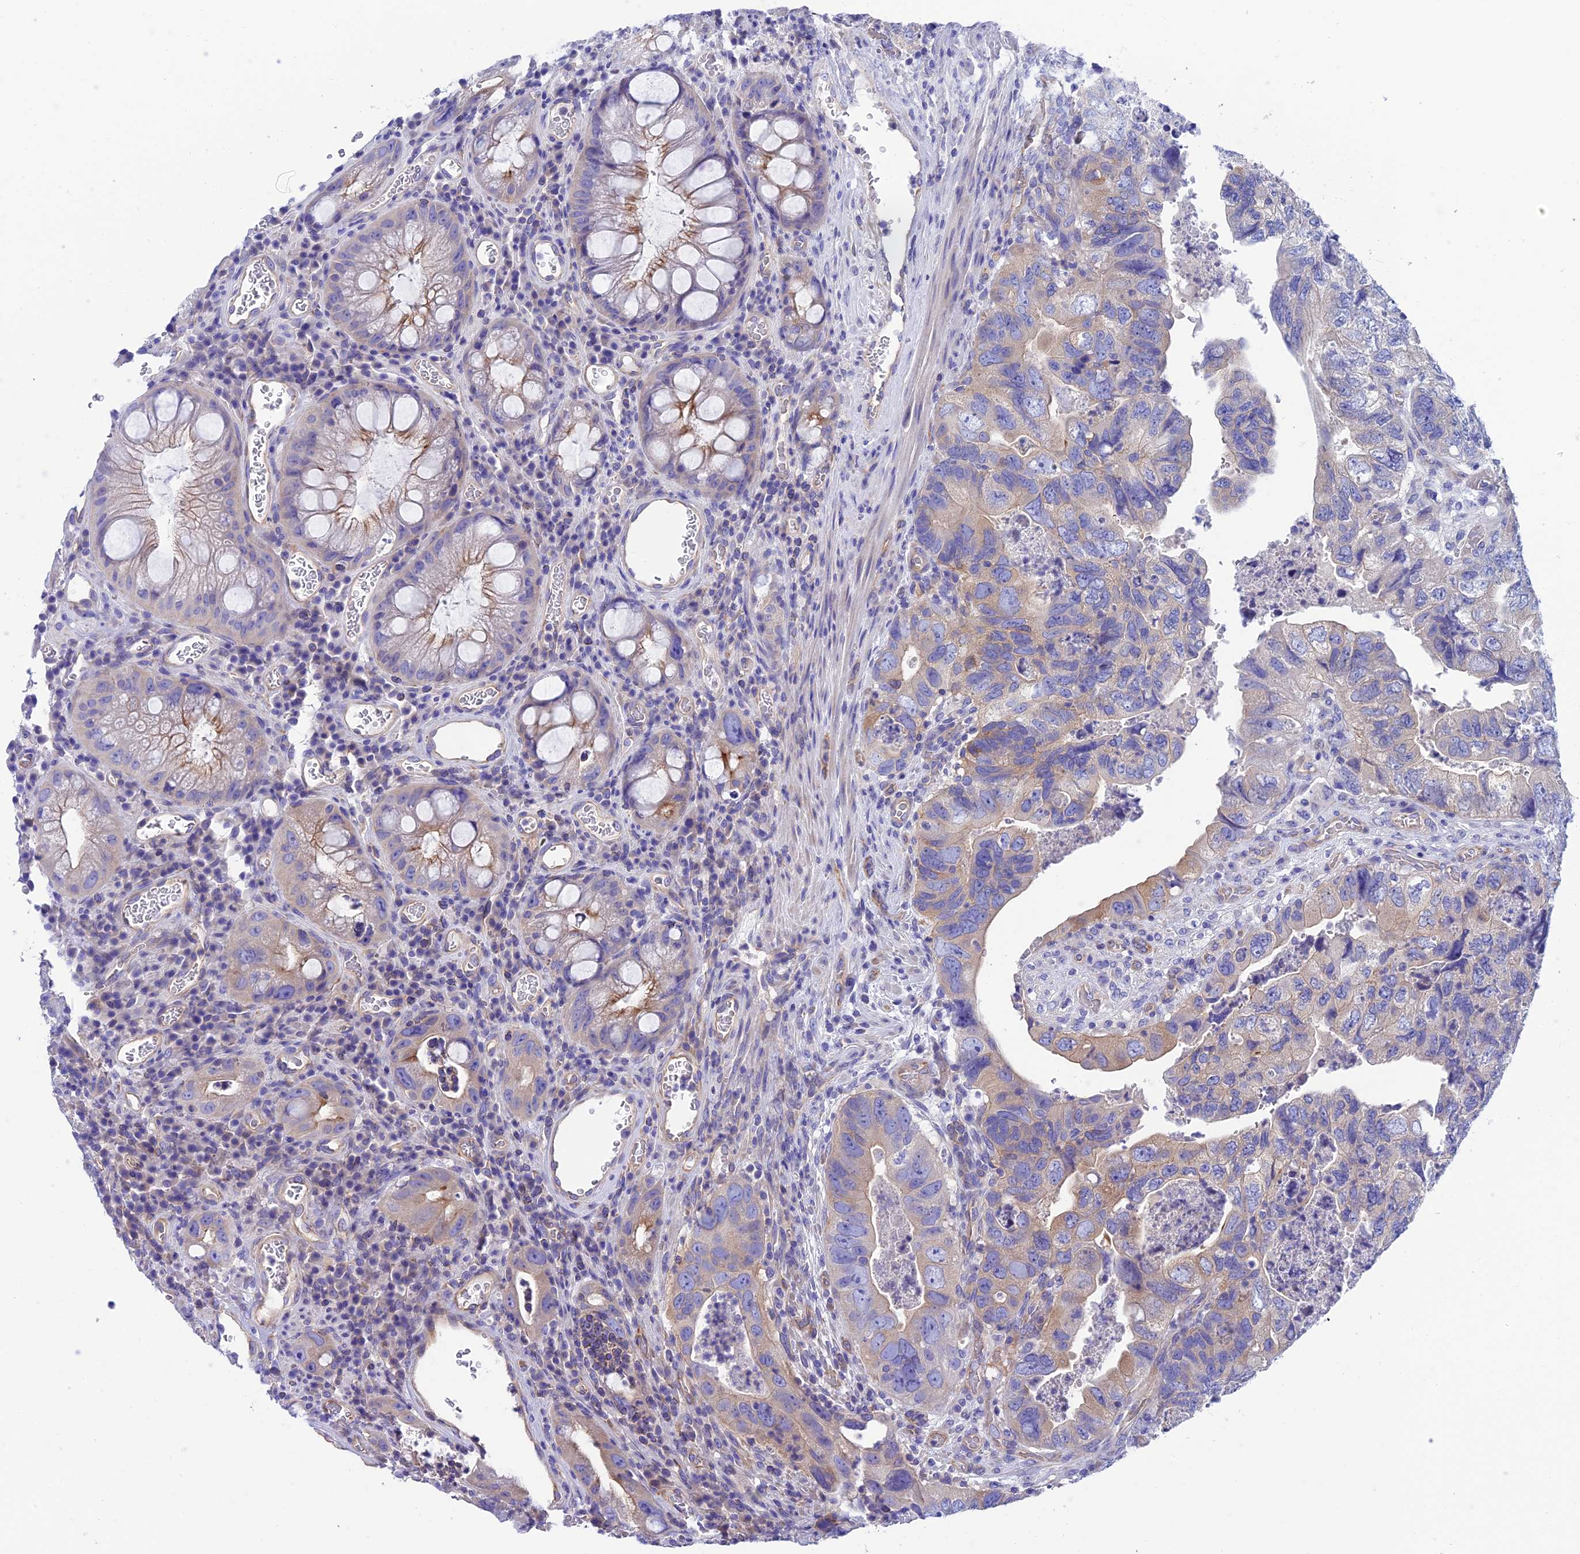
{"staining": {"intensity": "weak", "quantity": "<25%", "location": "cytoplasmic/membranous"}, "tissue": "colorectal cancer", "cell_type": "Tumor cells", "image_type": "cancer", "snomed": [{"axis": "morphology", "description": "Adenocarcinoma, NOS"}, {"axis": "topography", "description": "Rectum"}], "caption": "A high-resolution micrograph shows immunohistochemistry staining of colorectal cancer (adenocarcinoma), which demonstrates no significant staining in tumor cells.", "gene": "PPFIA3", "patient": {"sex": "male", "age": 63}}